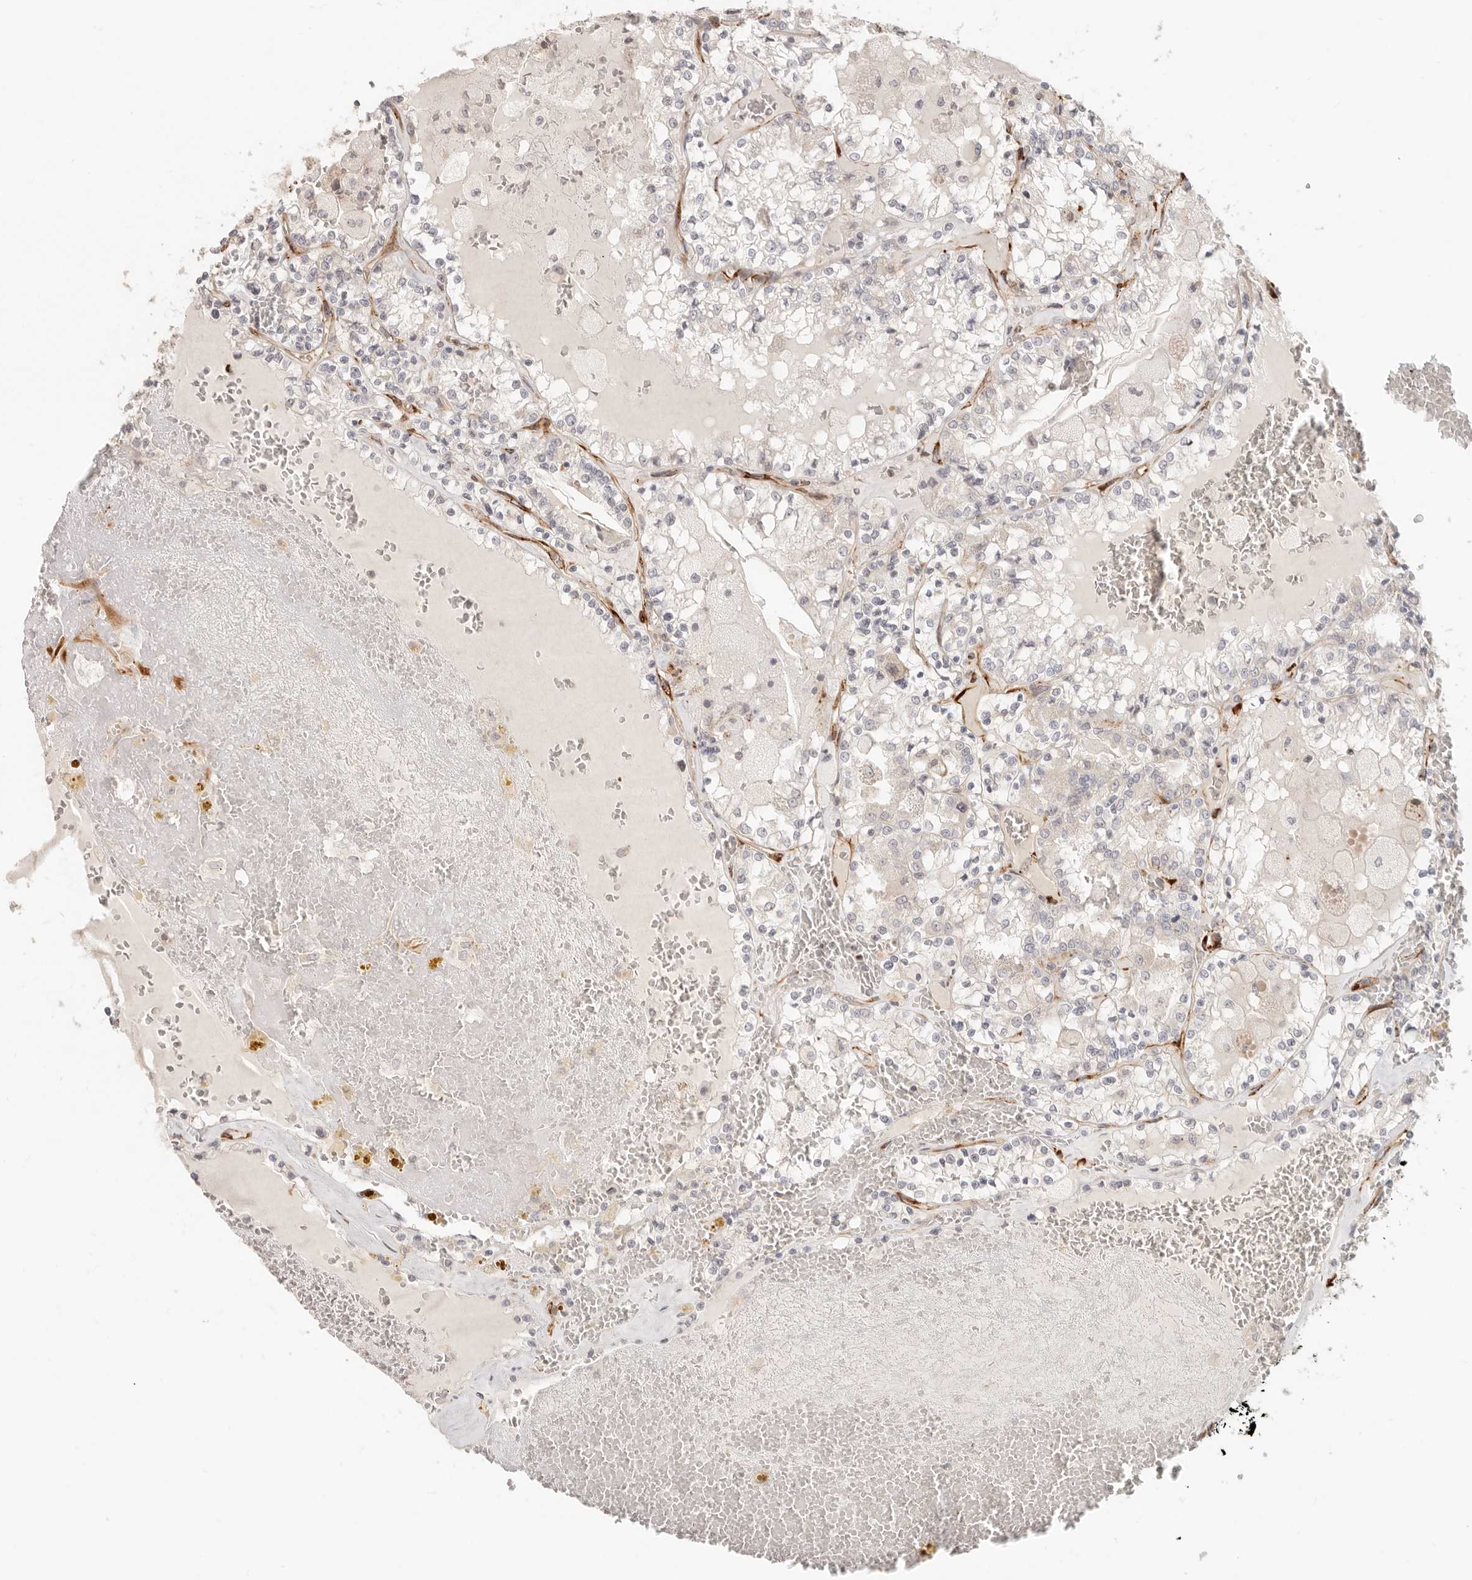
{"staining": {"intensity": "negative", "quantity": "none", "location": "none"}, "tissue": "renal cancer", "cell_type": "Tumor cells", "image_type": "cancer", "snomed": [{"axis": "morphology", "description": "Adenocarcinoma, NOS"}, {"axis": "topography", "description": "Kidney"}], "caption": "A micrograph of human renal adenocarcinoma is negative for staining in tumor cells.", "gene": "SASS6", "patient": {"sex": "female", "age": 56}}